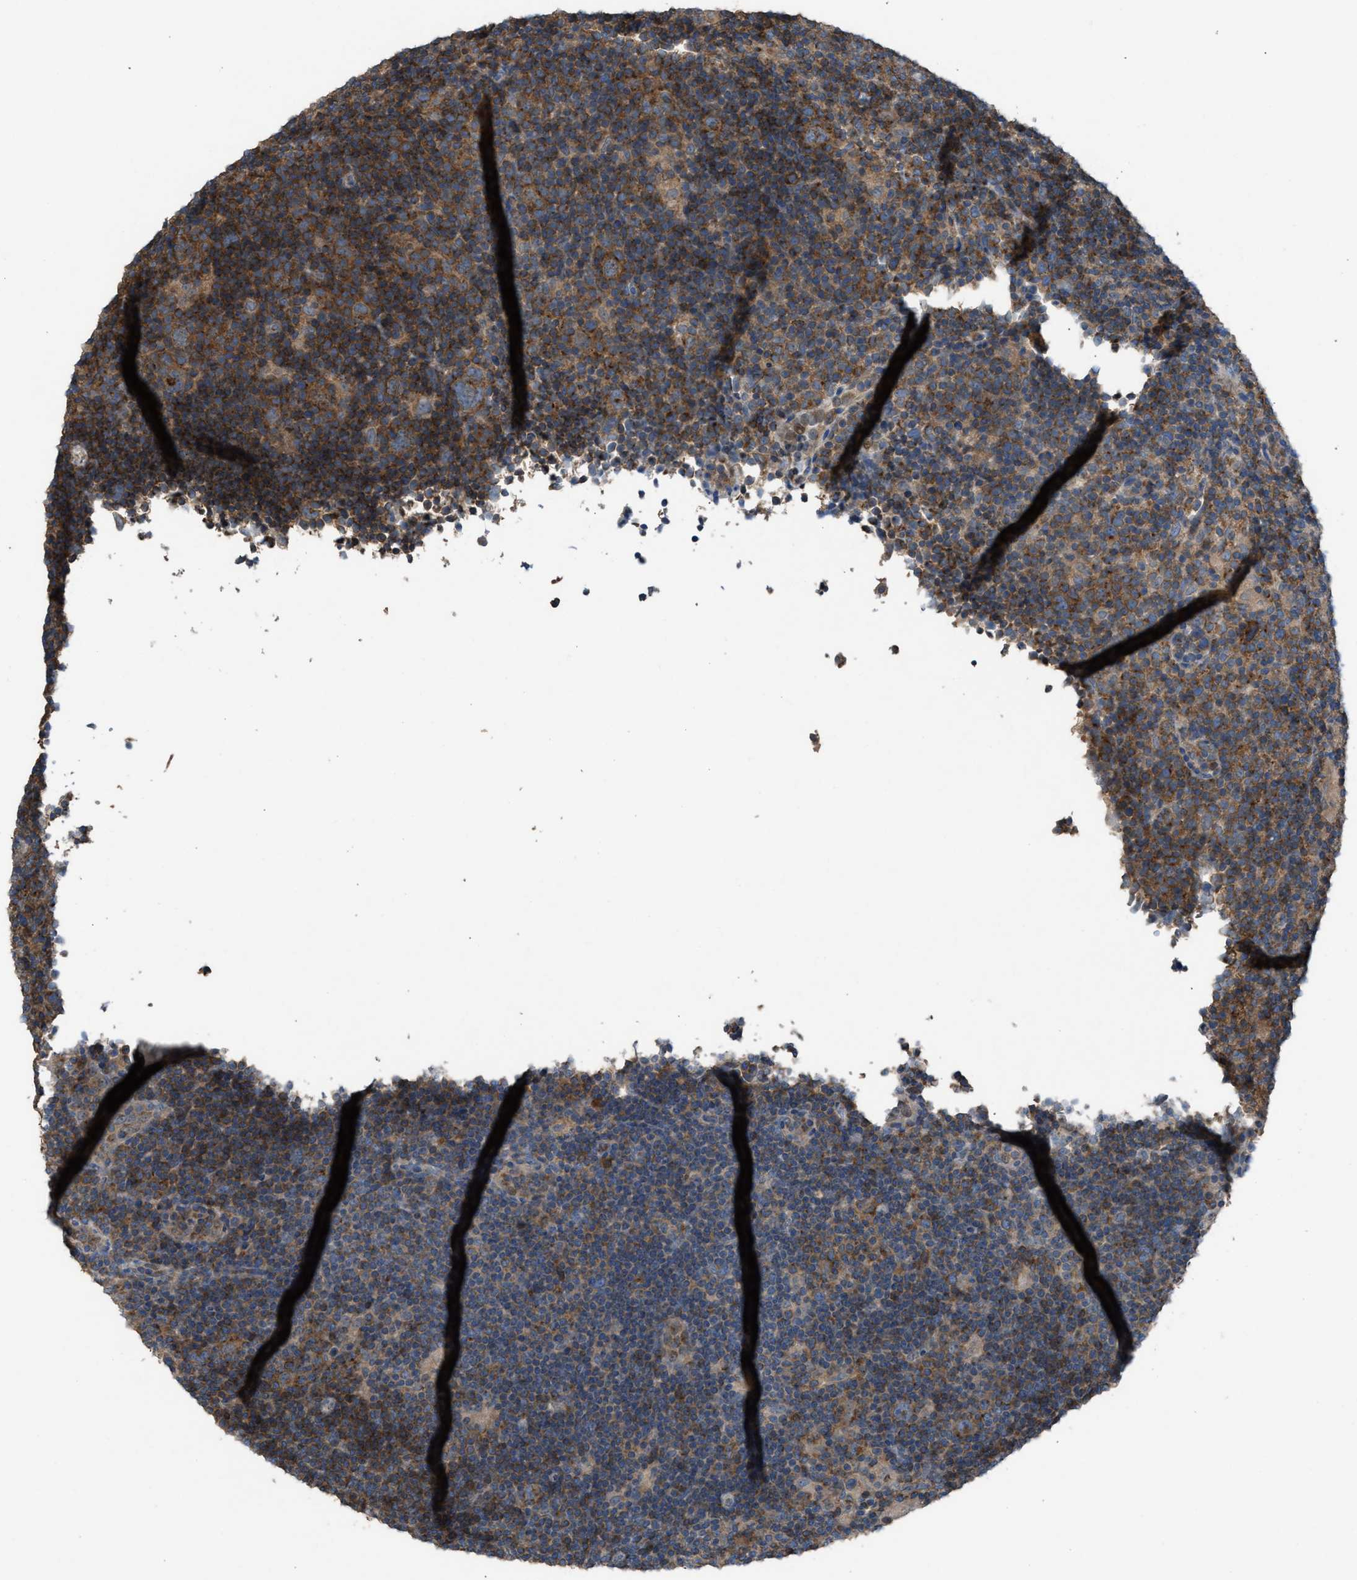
{"staining": {"intensity": "moderate", "quantity": ">75%", "location": "cytoplasmic/membranous"}, "tissue": "lymphoma", "cell_type": "Tumor cells", "image_type": "cancer", "snomed": [{"axis": "morphology", "description": "Hodgkin's disease, NOS"}, {"axis": "topography", "description": "Lymph node"}], "caption": "Approximately >75% of tumor cells in Hodgkin's disease reveal moderate cytoplasmic/membranous protein staining as visualized by brown immunohistochemical staining.", "gene": "TPK1", "patient": {"sex": "female", "age": 57}}